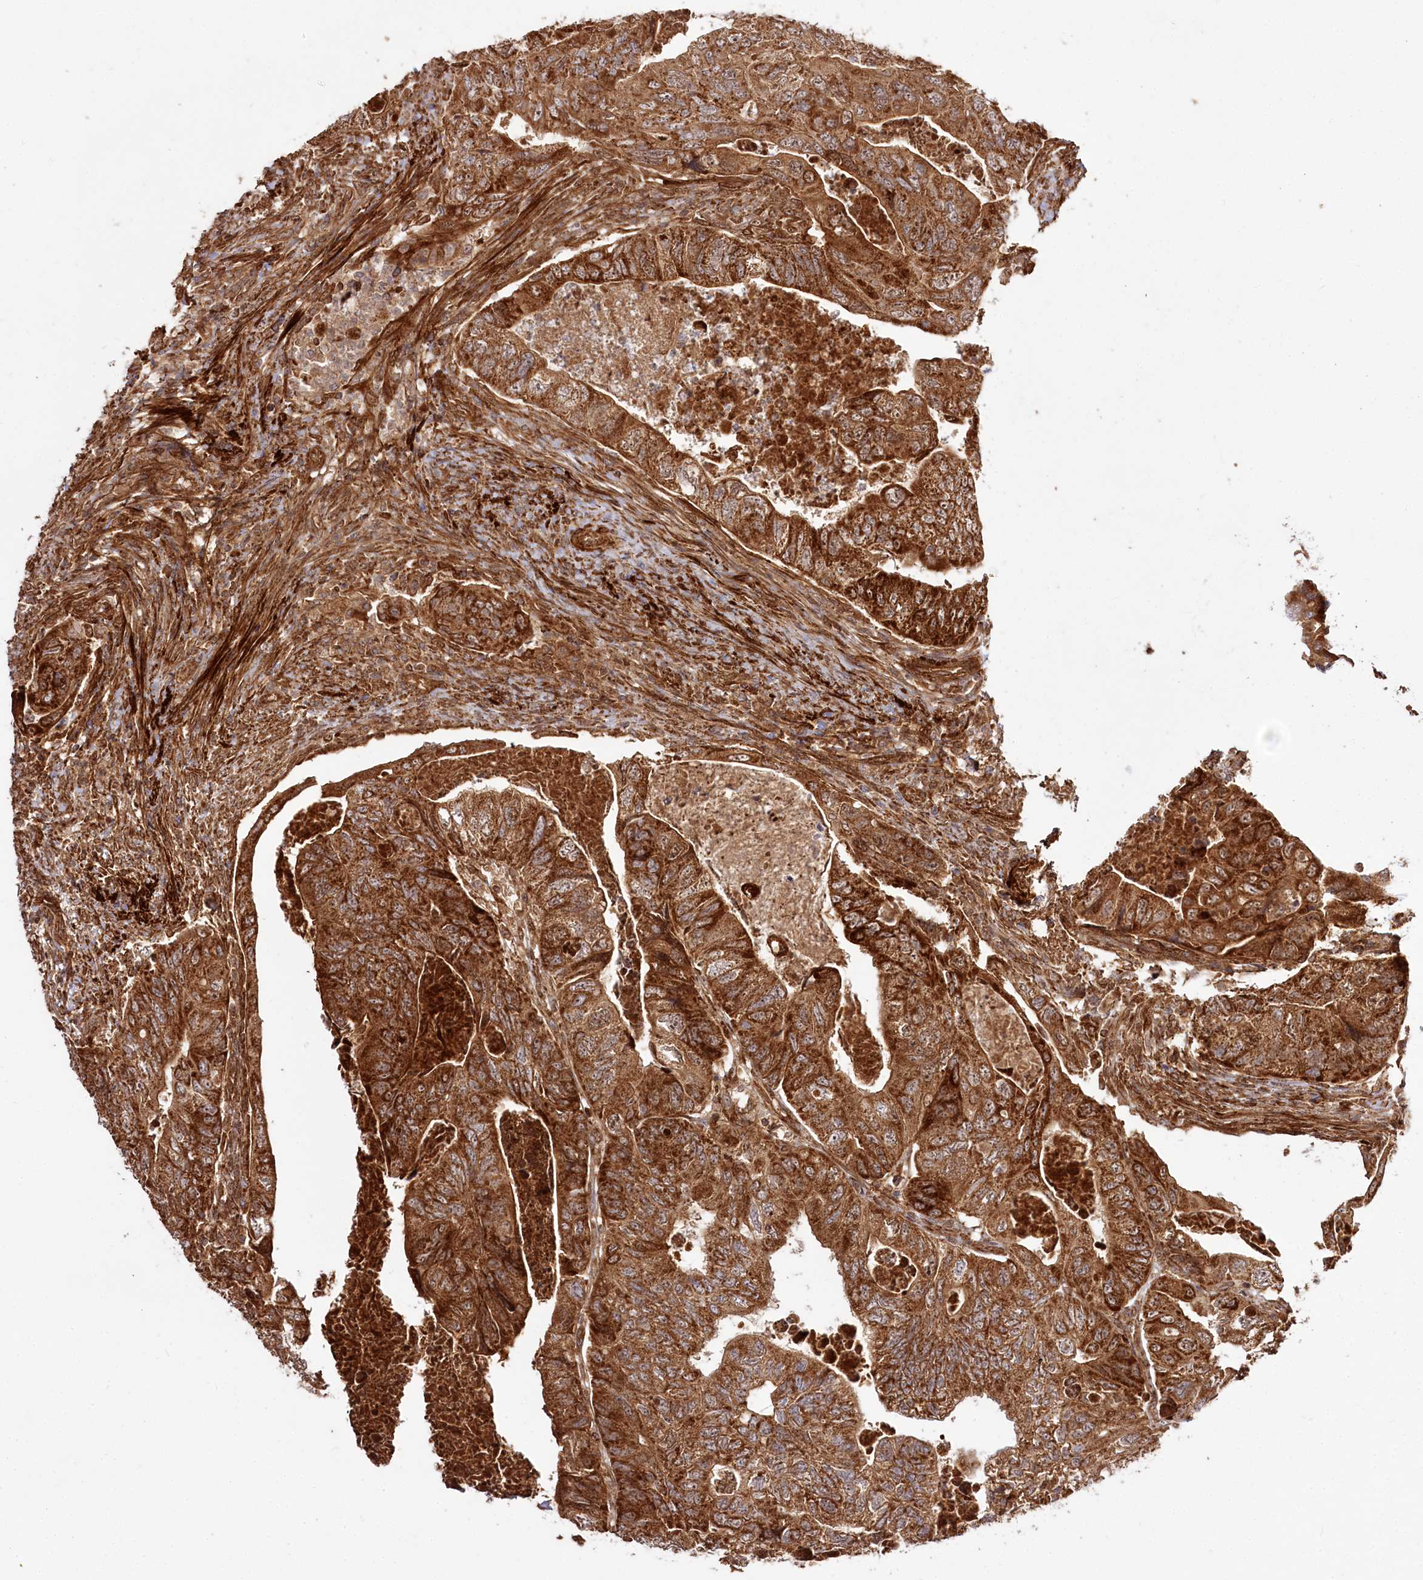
{"staining": {"intensity": "strong", "quantity": ">75%", "location": "cytoplasmic/membranous"}, "tissue": "colorectal cancer", "cell_type": "Tumor cells", "image_type": "cancer", "snomed": [{"axis": "morphology", "description": "Adenocarcinoma, NOS"}, {"axis": "topography", "description": "Rectum"}], "caption": "A high-resolution histopathology image shows immunohistochemistry (IHC) staining of colorectal cancer, which reveals strong cytoplasmic/membranous positivity in approximately >75% of tumor cells. The protein of interest is stained brown, and the nuclei are stained in blue (DAB IHC with brightfield microscopy, high magnification).", "gene": "REXO2", "patient": {"sex": "male", "age": 63}}